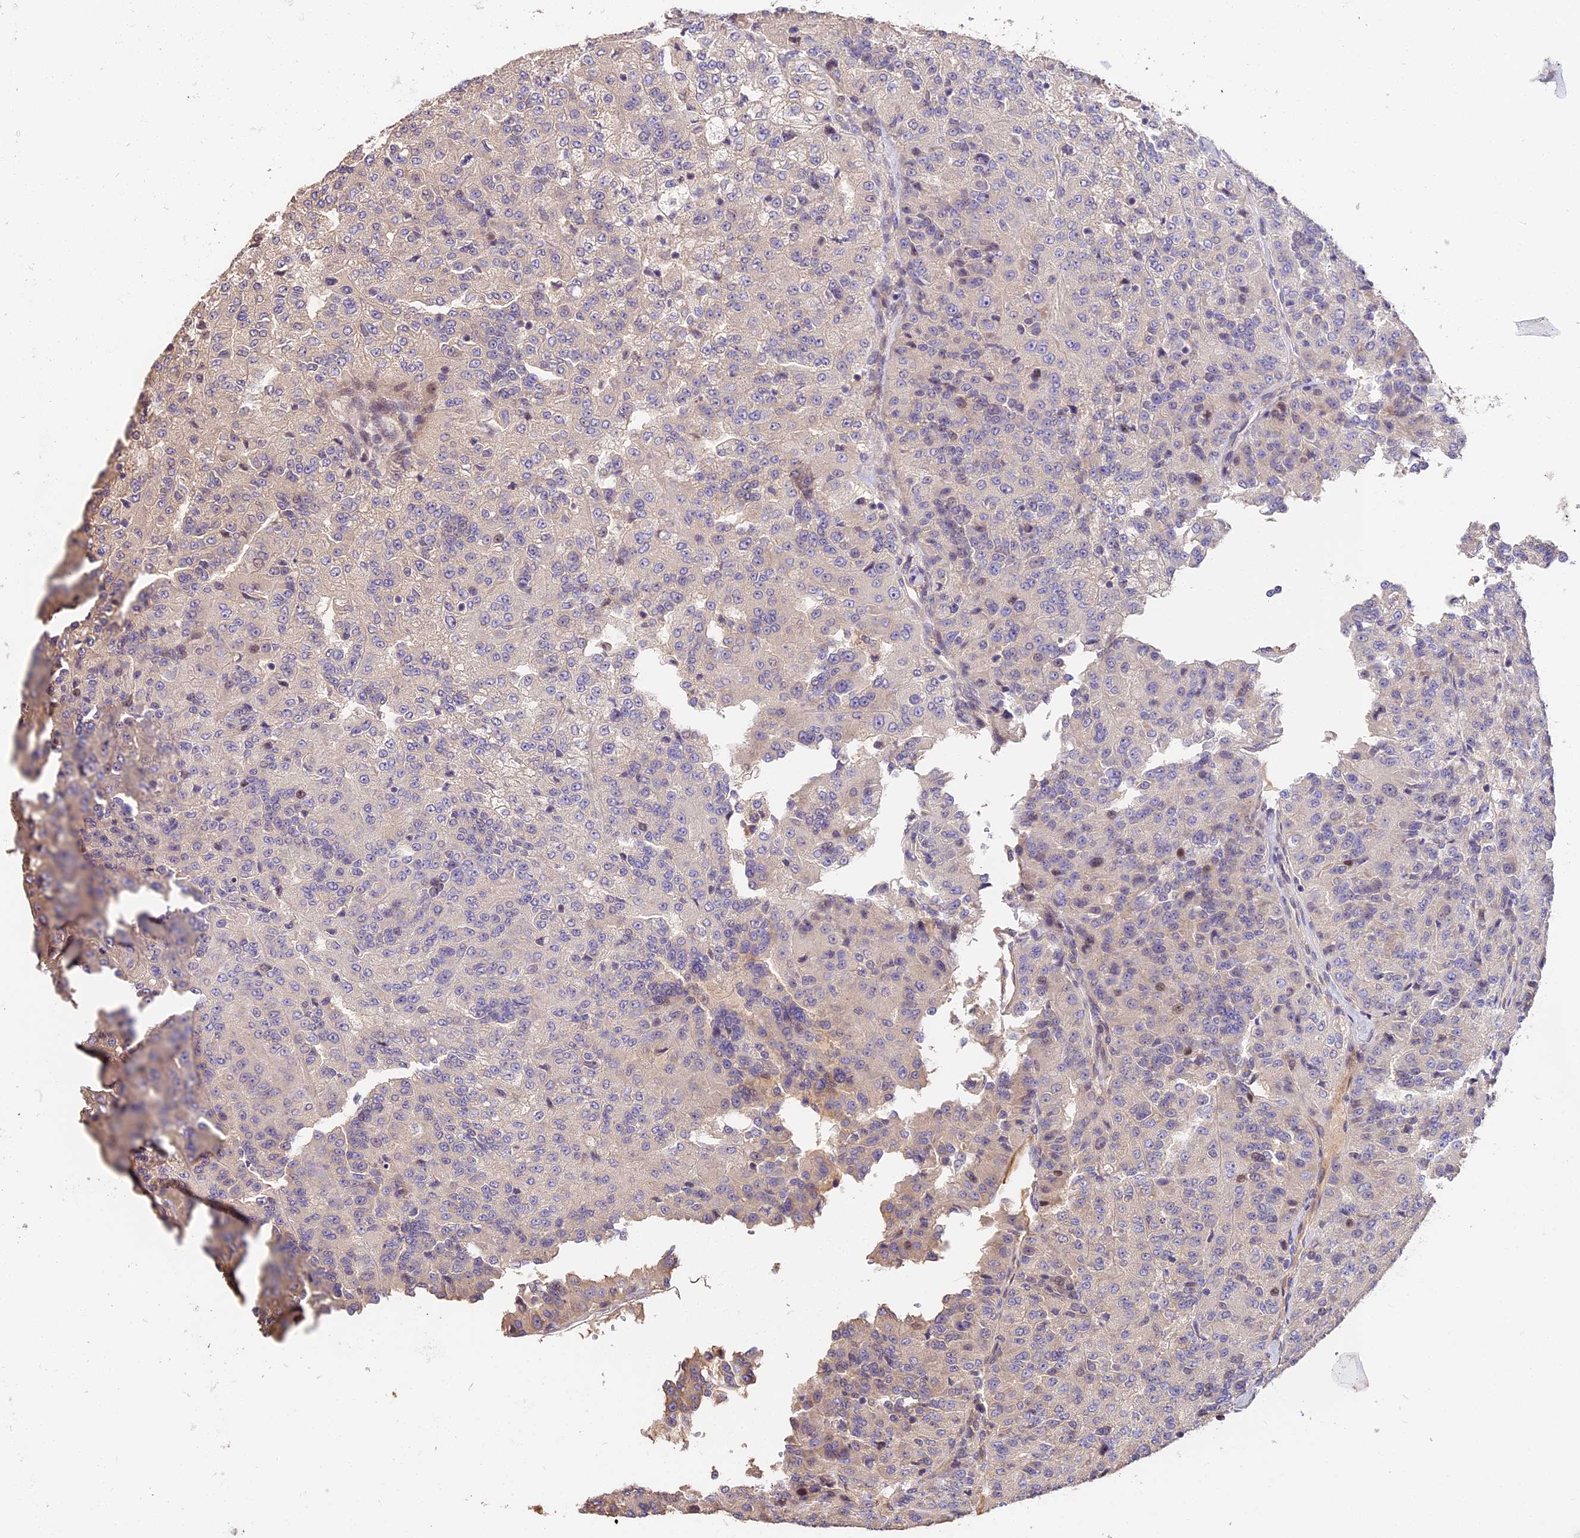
{"staining": {"intensity": "negative", "quantity": "none", "location": "none"}, "tissue": "renal cancer", "cell_type": "Tumor cells", "image_type": "cancer", "snomed": [{"axis": "morphology", "description": "Adenocarcinoma, NOS"}, {"axis": "topography", "description": "Kidney"}], "caption": "A high-resolution micrograph shows immunohistochemistry (IHC) staining of renal cancer, which exhibits no significant expression in tumor cells. The staining was performed using DAB (3,3'-diaminobenzidine) to visualize the protein expression in brown, while the nuclei were stained in blue with hematoxylin (Magnification: 20x).", "gene": "ARHGAP17", "patient": {"sex": "female", "age": 63}}